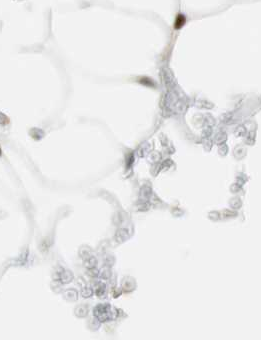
{"staining": {"intensity": "moderate", "quantity": "<25%", "location": "cytoplasmic/membranous"}, "tissue": "adipose tissue", "cell_type": "Adipocytes", "image_type": "normal", "snomed": [{"axis": "morphology", "description": "Normal tissue, NOS"}, {"axis": "topography", "description": "Breast"}, {"axis": "topography", "description": "Adipose tissue"}], "caption": "Benign adipose tissue was stained to show a protein in brown. There is low levels of moderate cytoplasmic/membranous positivity in approximately <25% of adipocytes. The protein is shown in brown color, while the nuclei are stained blue.", "gene": "ALPL", "patient": {"sex": "female", "age": 25}}